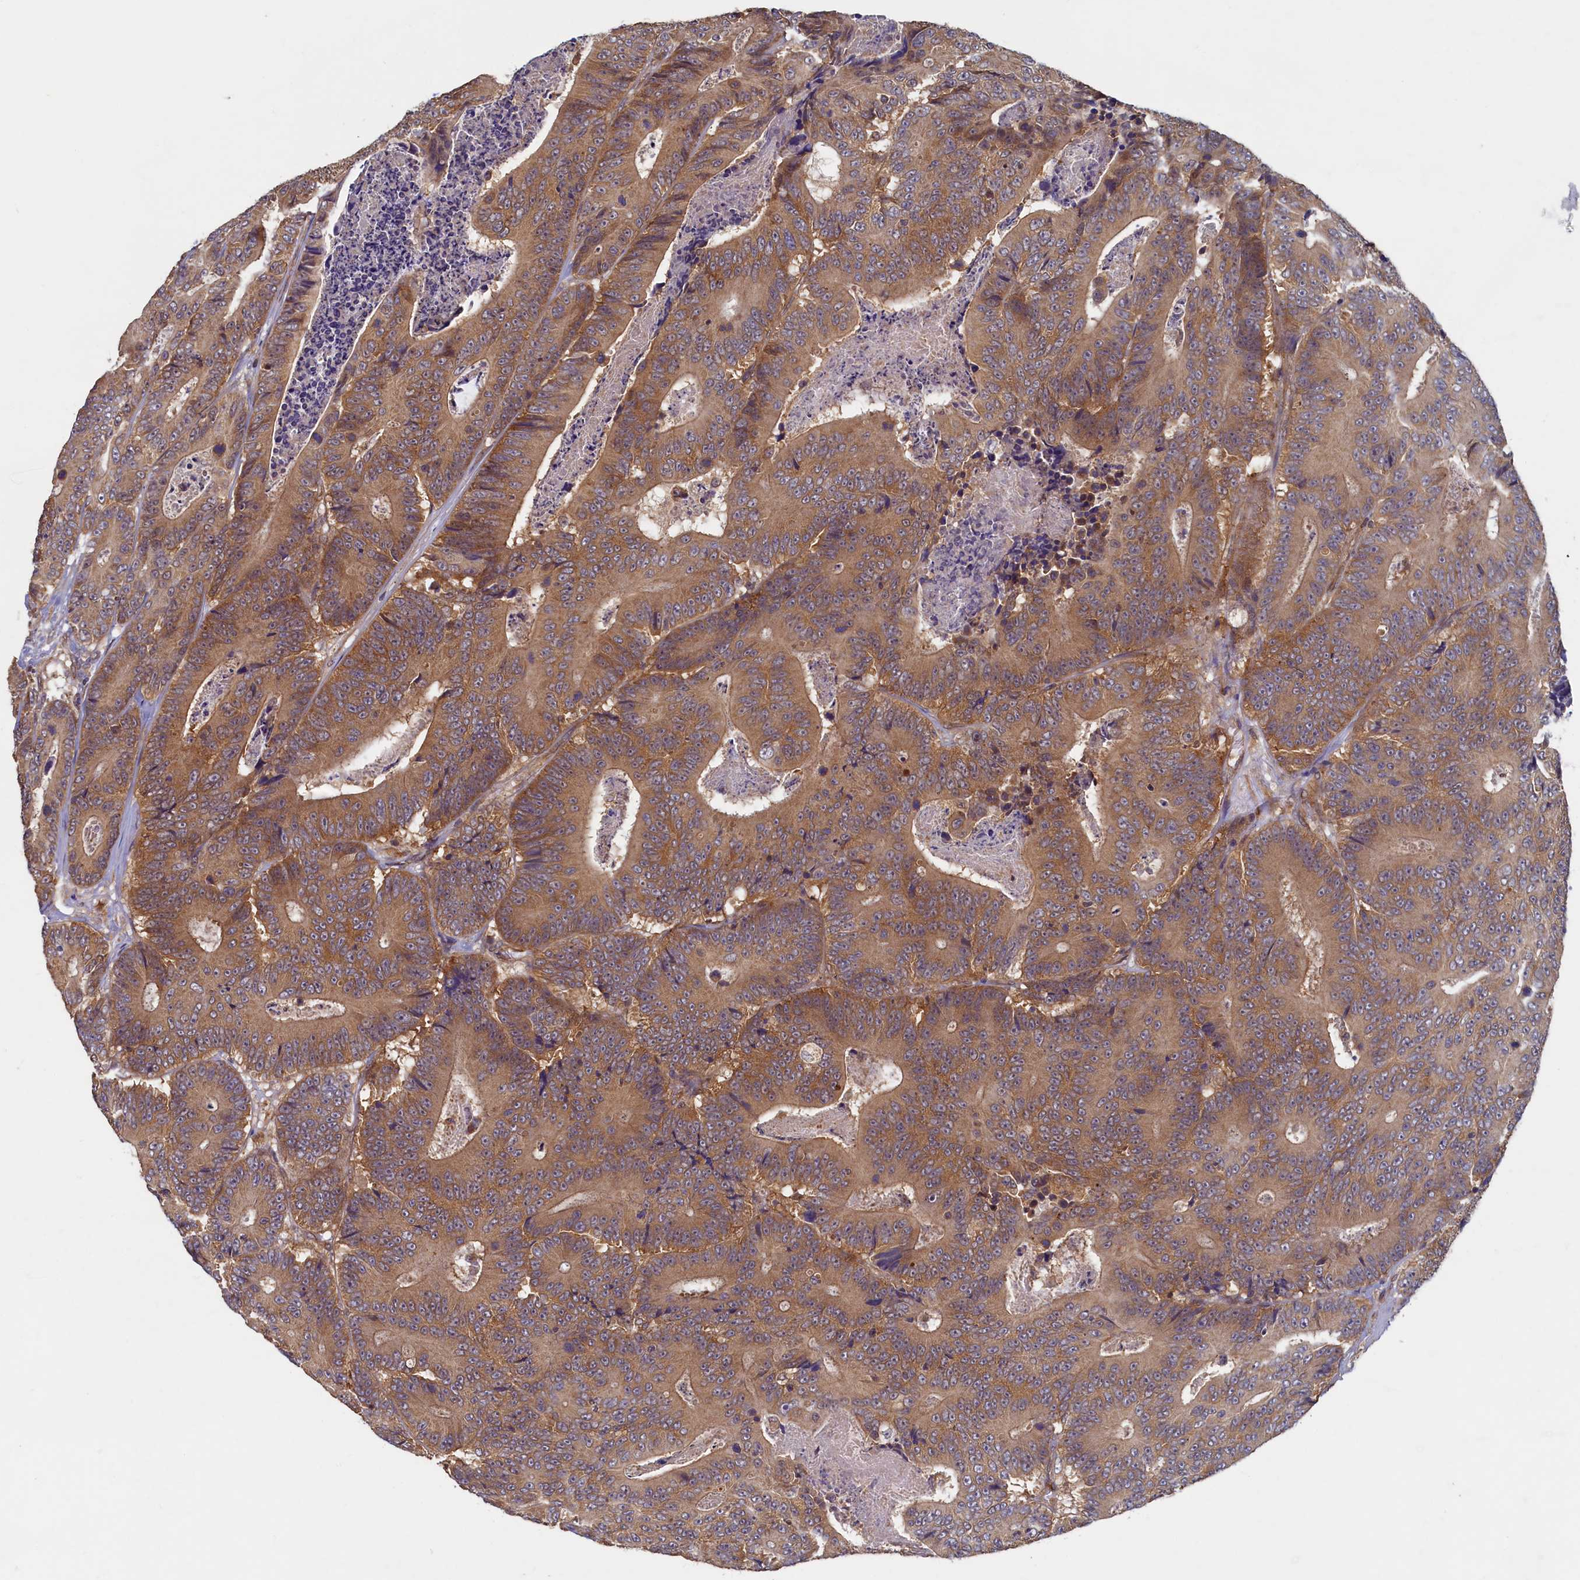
{"staining": {"intensity": "moderate", "quantity": ">75%", "location": "cytoplasmic/membranous"}, "tissue": "colorectal cancer", "cell_type": "Tumor cells", "image_type": "cancer", "snomed": [{"axis": "morphology", "description": "Adenocarcinoma, NOS"}, {"axis": "topography", "description": "Colon"}], "caption": "Immunohistochemistry (DAB (3,3'-diaminobenzidine)) staining of colorectal cancer (adenocarcinoma) exhibits moderate cytoplasmic/membranous protein staining in approximately >75% of tumor cells.", "gene": "STX12", "patient": {"sex": "male", "age": 83}}